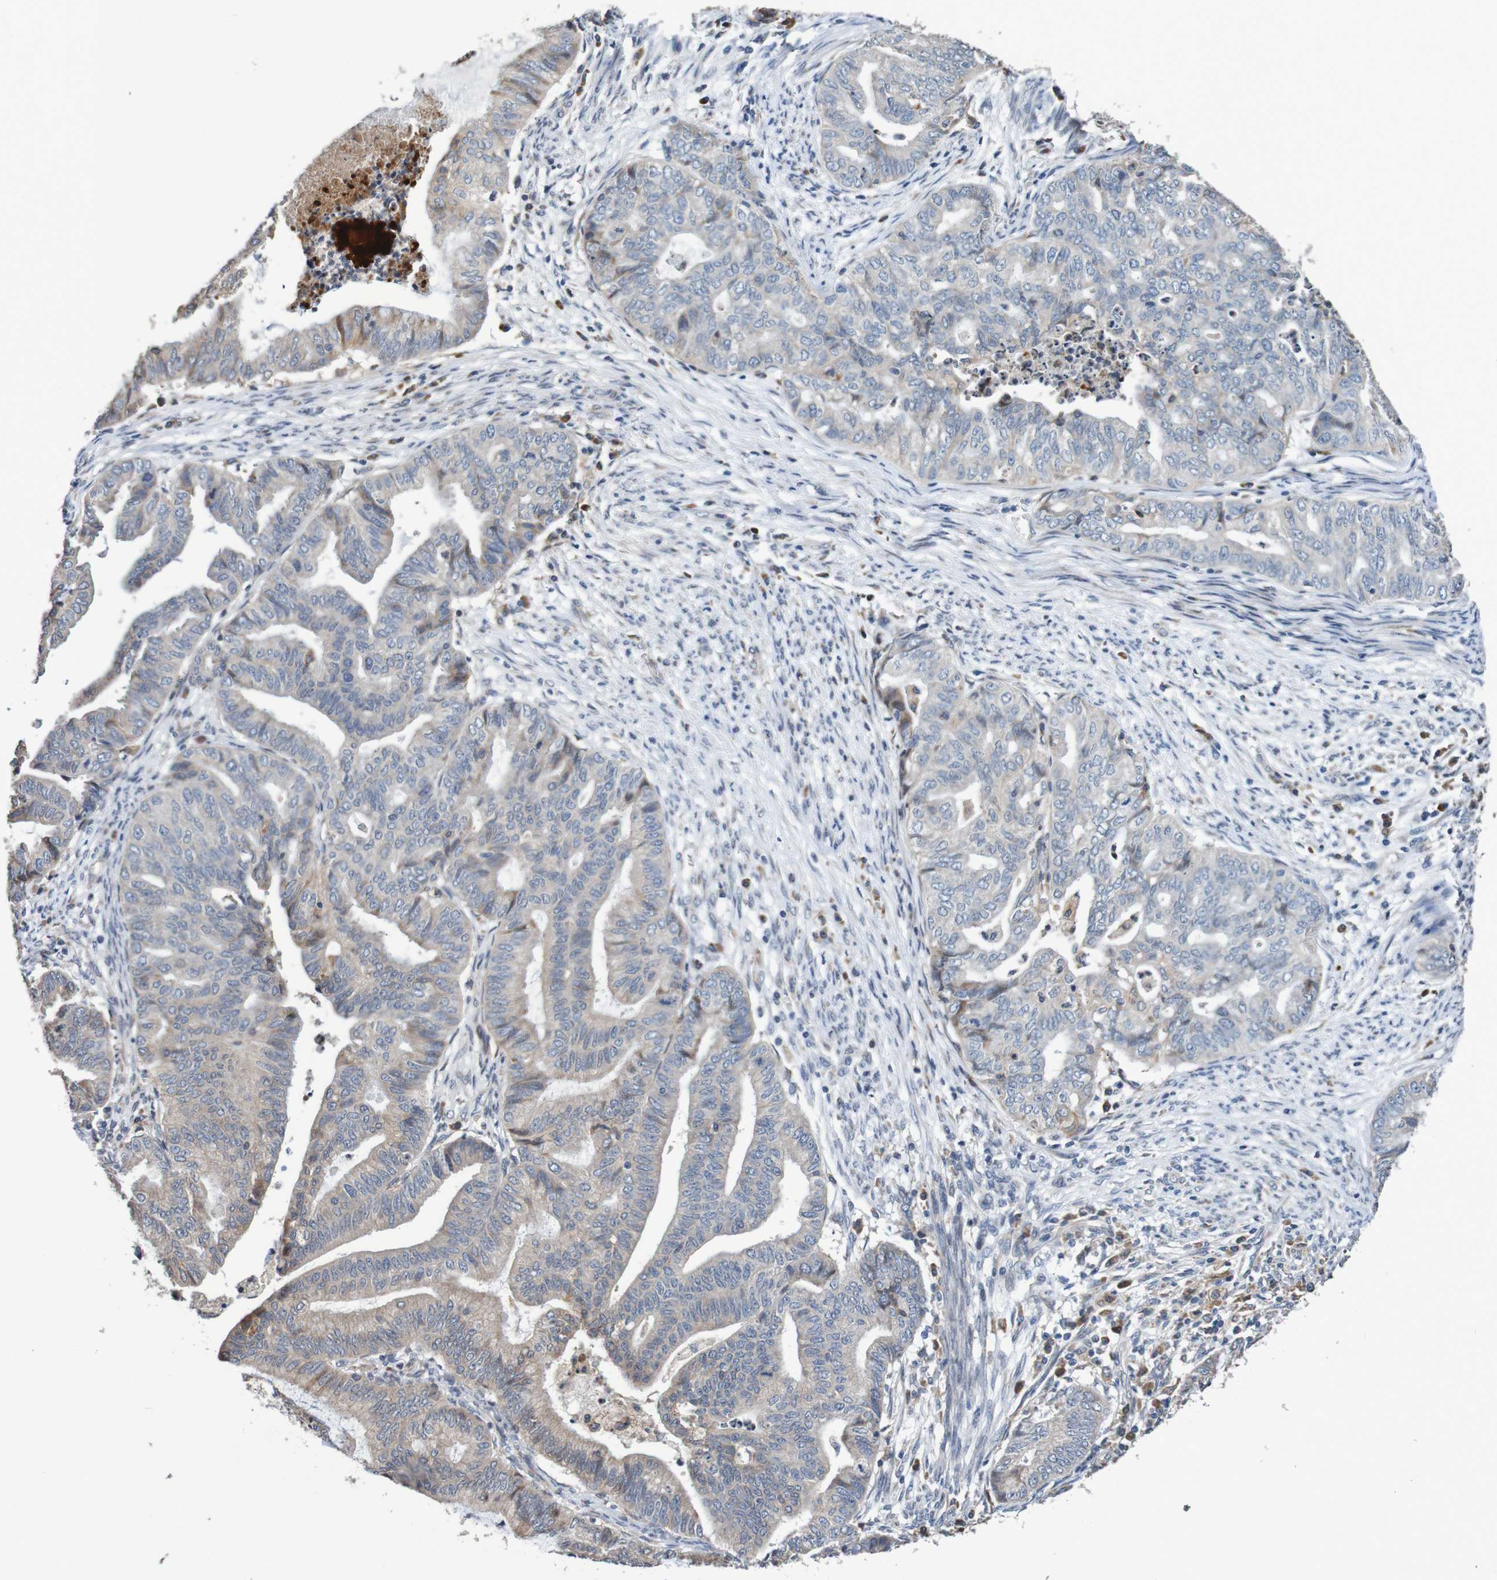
{"staining": {"intensity": "moderate", "quantity": "<25%", "location": "cytoplasmic/membranous"}, "tissue": "endometrial cancer", "cell_type": "Tumor cells", "image_type": "cancer", "snomed": [{"axis": "morphology", "description": "Adenocarcinoma, NOS"}, {"axis": "topography", "description": "Endometrium"}], "caption": "This micrograph demonstrates immunohistochemistry (IHC) staining of adenocarcinoma (endometrial), with low moderate cytoplasmic/membranous expression in approximately <25% of tumor cells.", "gene": "FIBP", "patient": {"sex": "female", "age": 79}}